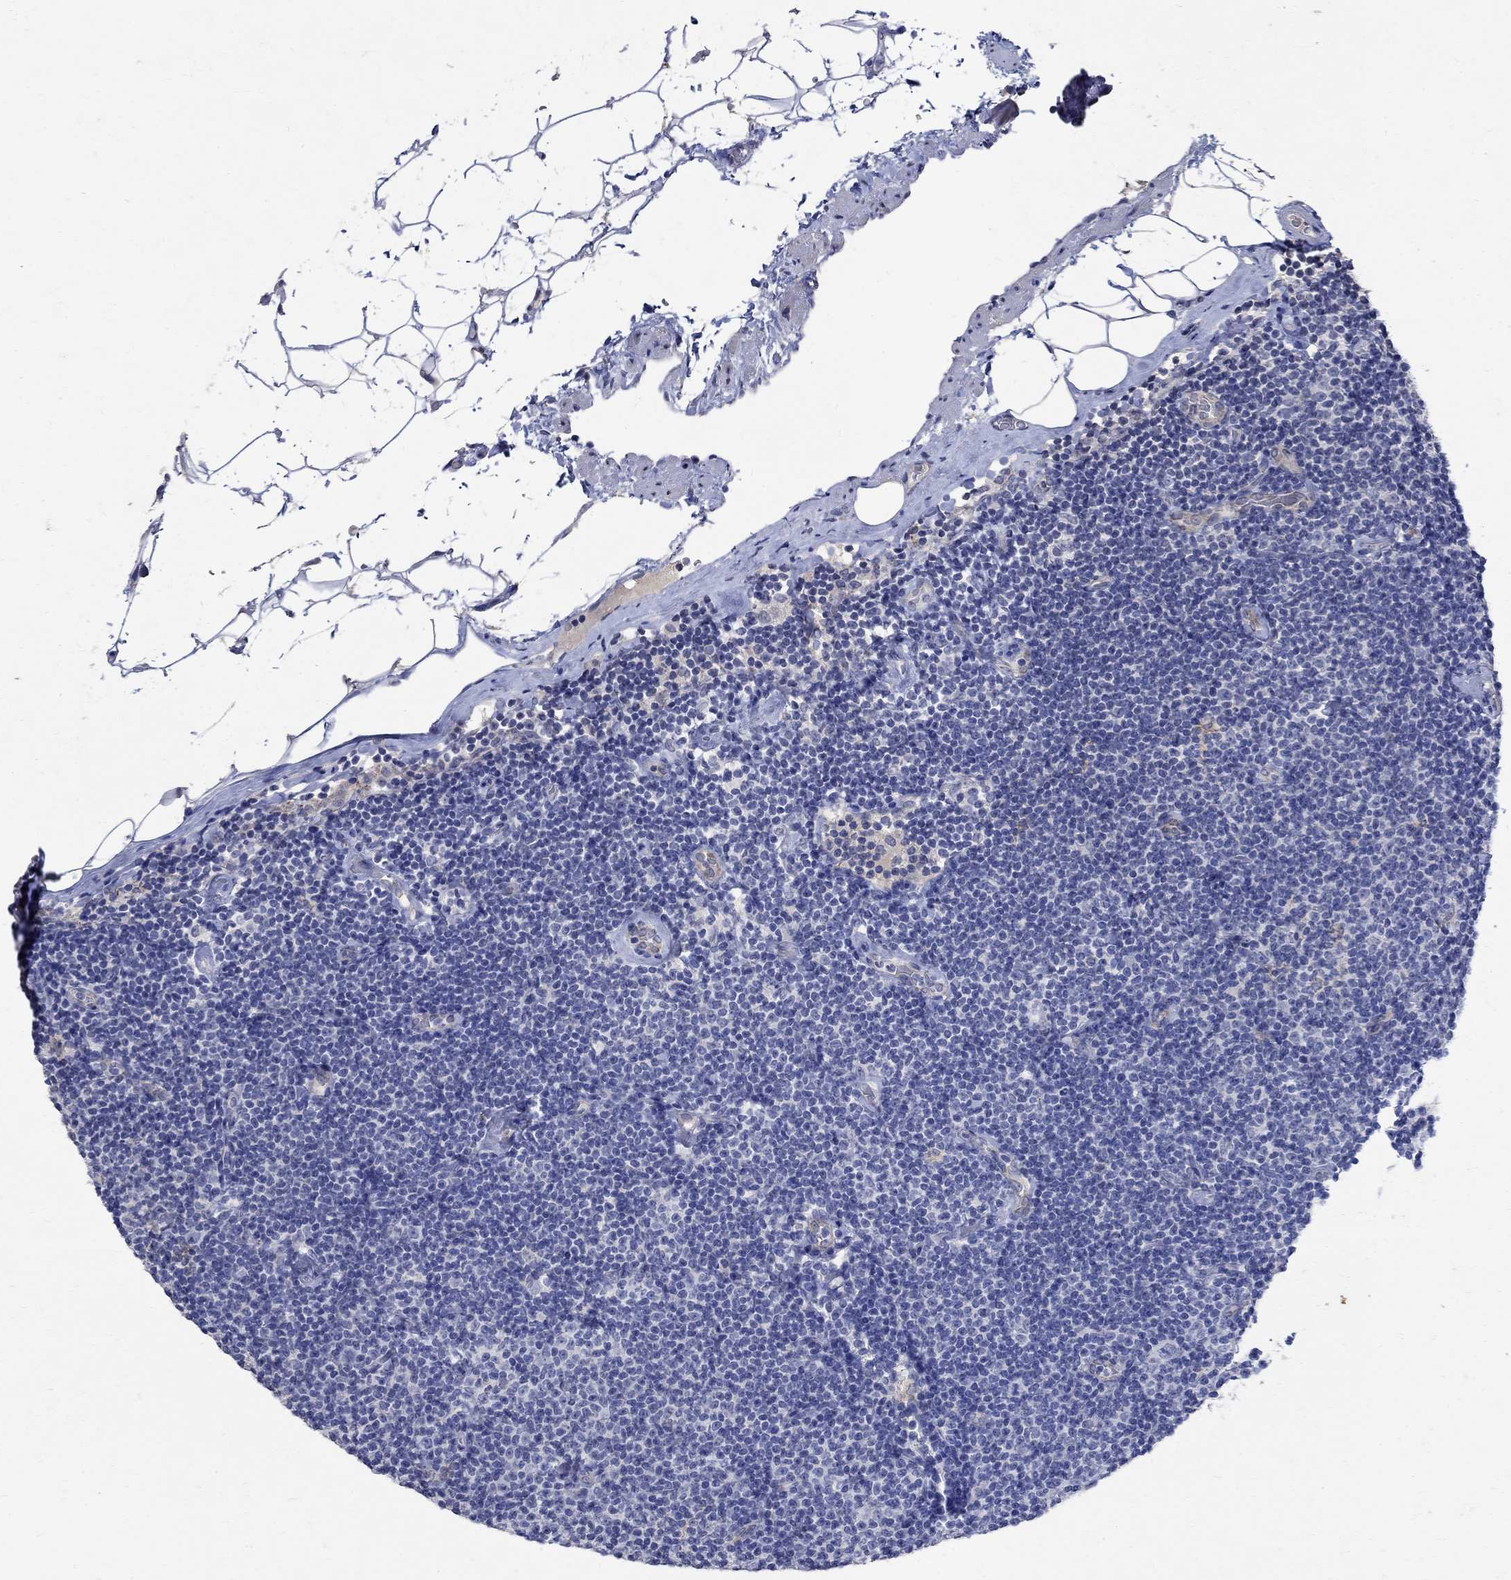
{"staining": {"intensity": "negative", "quantity": "none", "location": "none"}, "tissue": "lymphoma", "cell_type": "Tumor cells", "image_type": "cancer", "snomed": [{"axis": "morphology", "description": "Malignant lymphoma, non-Hodgkin's type, Low grade"}, {"axis": "topography", "description": "Lymph node"}], "caption": "DAB immunohistochemical staining of human malignant lymphoma, non-Hodgkin's type (low-grade) reveals no significant expression in tumor cells.", "gene": "TMEM169", "patient": {"sex": "male", "age": 81}}